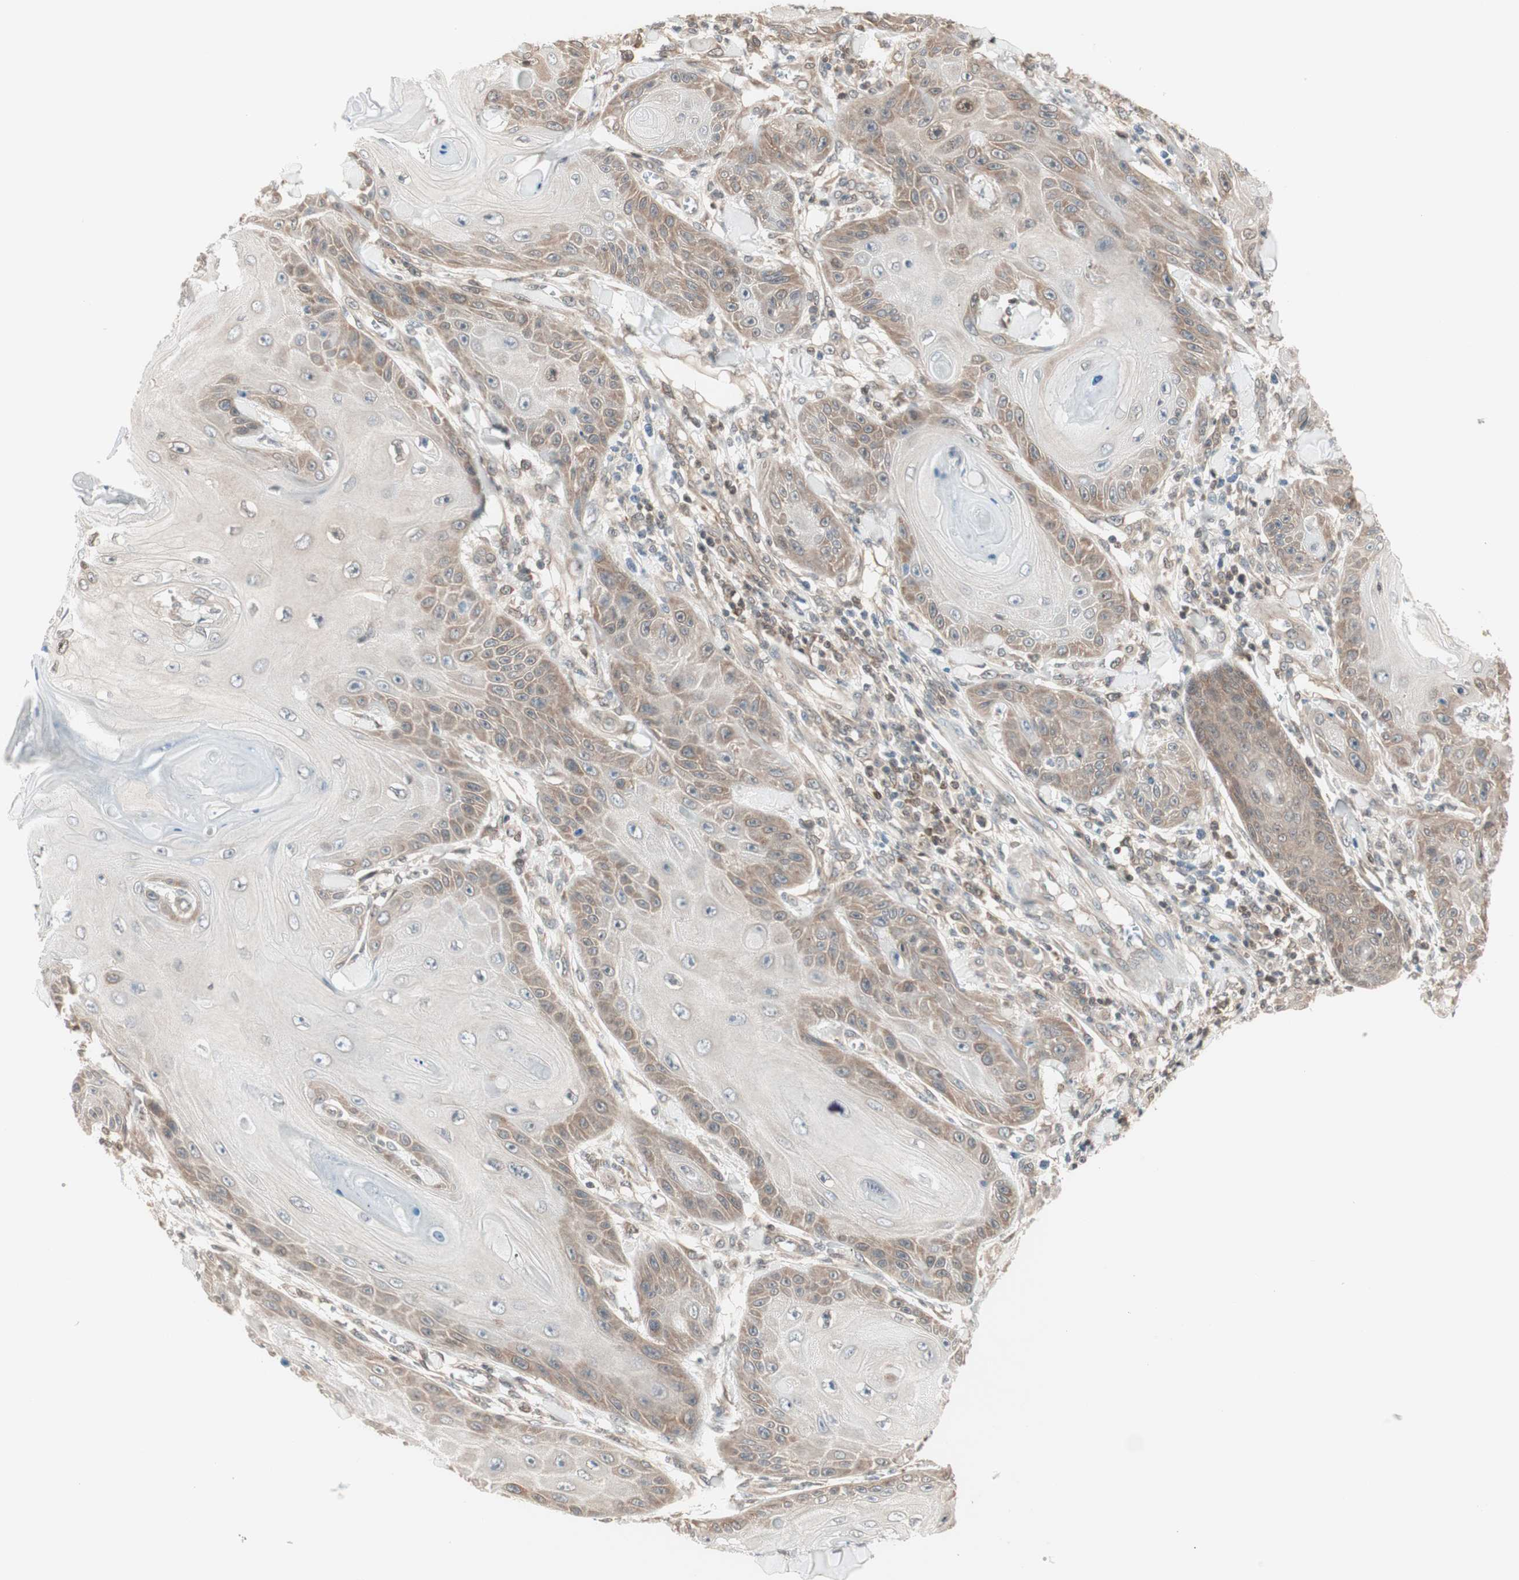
{"staining": {"intensity": "moderate", "quantity": "<25%", "location": "cytoplasmic/membranous"}, "tissue": "skin cancer", "cell_type": "Tumor cells", "image_type": "cancer", "snomed": [{"axis": "morphology", "description": "Squamous cell carcinoma, NOS"}, {"axis": "topography", "description": "Skin"}], "caption": "Skin cancer stained for a protein demonstrates moderate cytoplasmic/membranous positivity in tumor cells.", "gene": "UBE2I", "patient": {"sex": "female", "age": 78}}